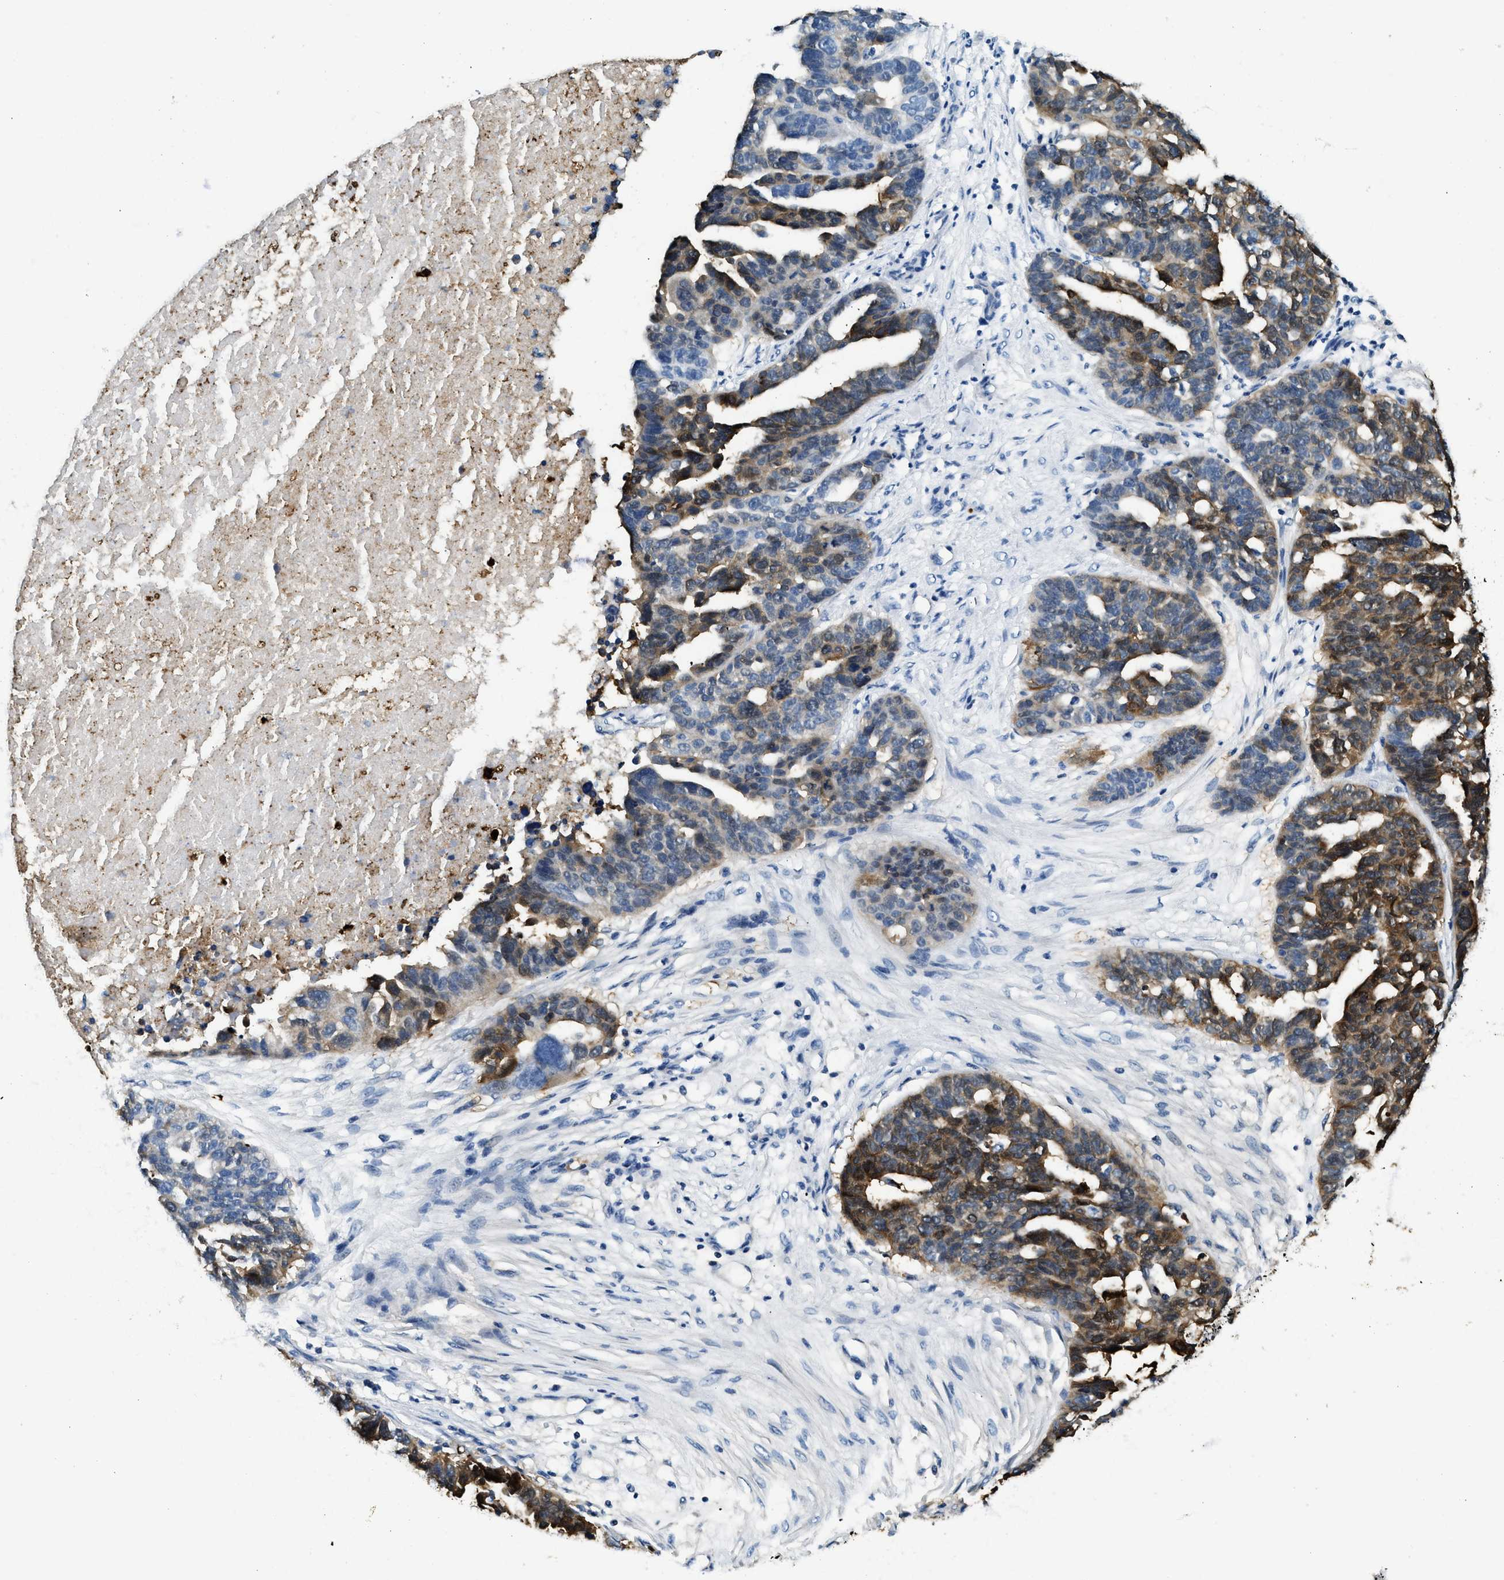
{"staining": {"intensity": "moderate", "quantity": ">75%", "location": "cytoplasmic/membranous"}, "tissue": "ovarian cancer", "cell_type": "Tumor cells", "image_type": "cancer", "snomed": [{"axis": "morphology", "description": "Cystadenocarcinoma, serous, NOS"}, {"axis": "topography", "description": "Ovary"}], "caption": "An IHC histopathology image of neoplastic tissue is shown. Protein staining in brown shows moderate cytoplasmic/membranous positivity in serous cystadenocarcinoma (ovarian) within tumor cells. The protein of interest is stained brown, and the nuclei are stained in blue (DAB (3,3'-diaminobenzidine) IHC with brightfield microscopy, high magnification).", "gene": "ANXA3", "patient": {"sex": "female", "age": 59}}